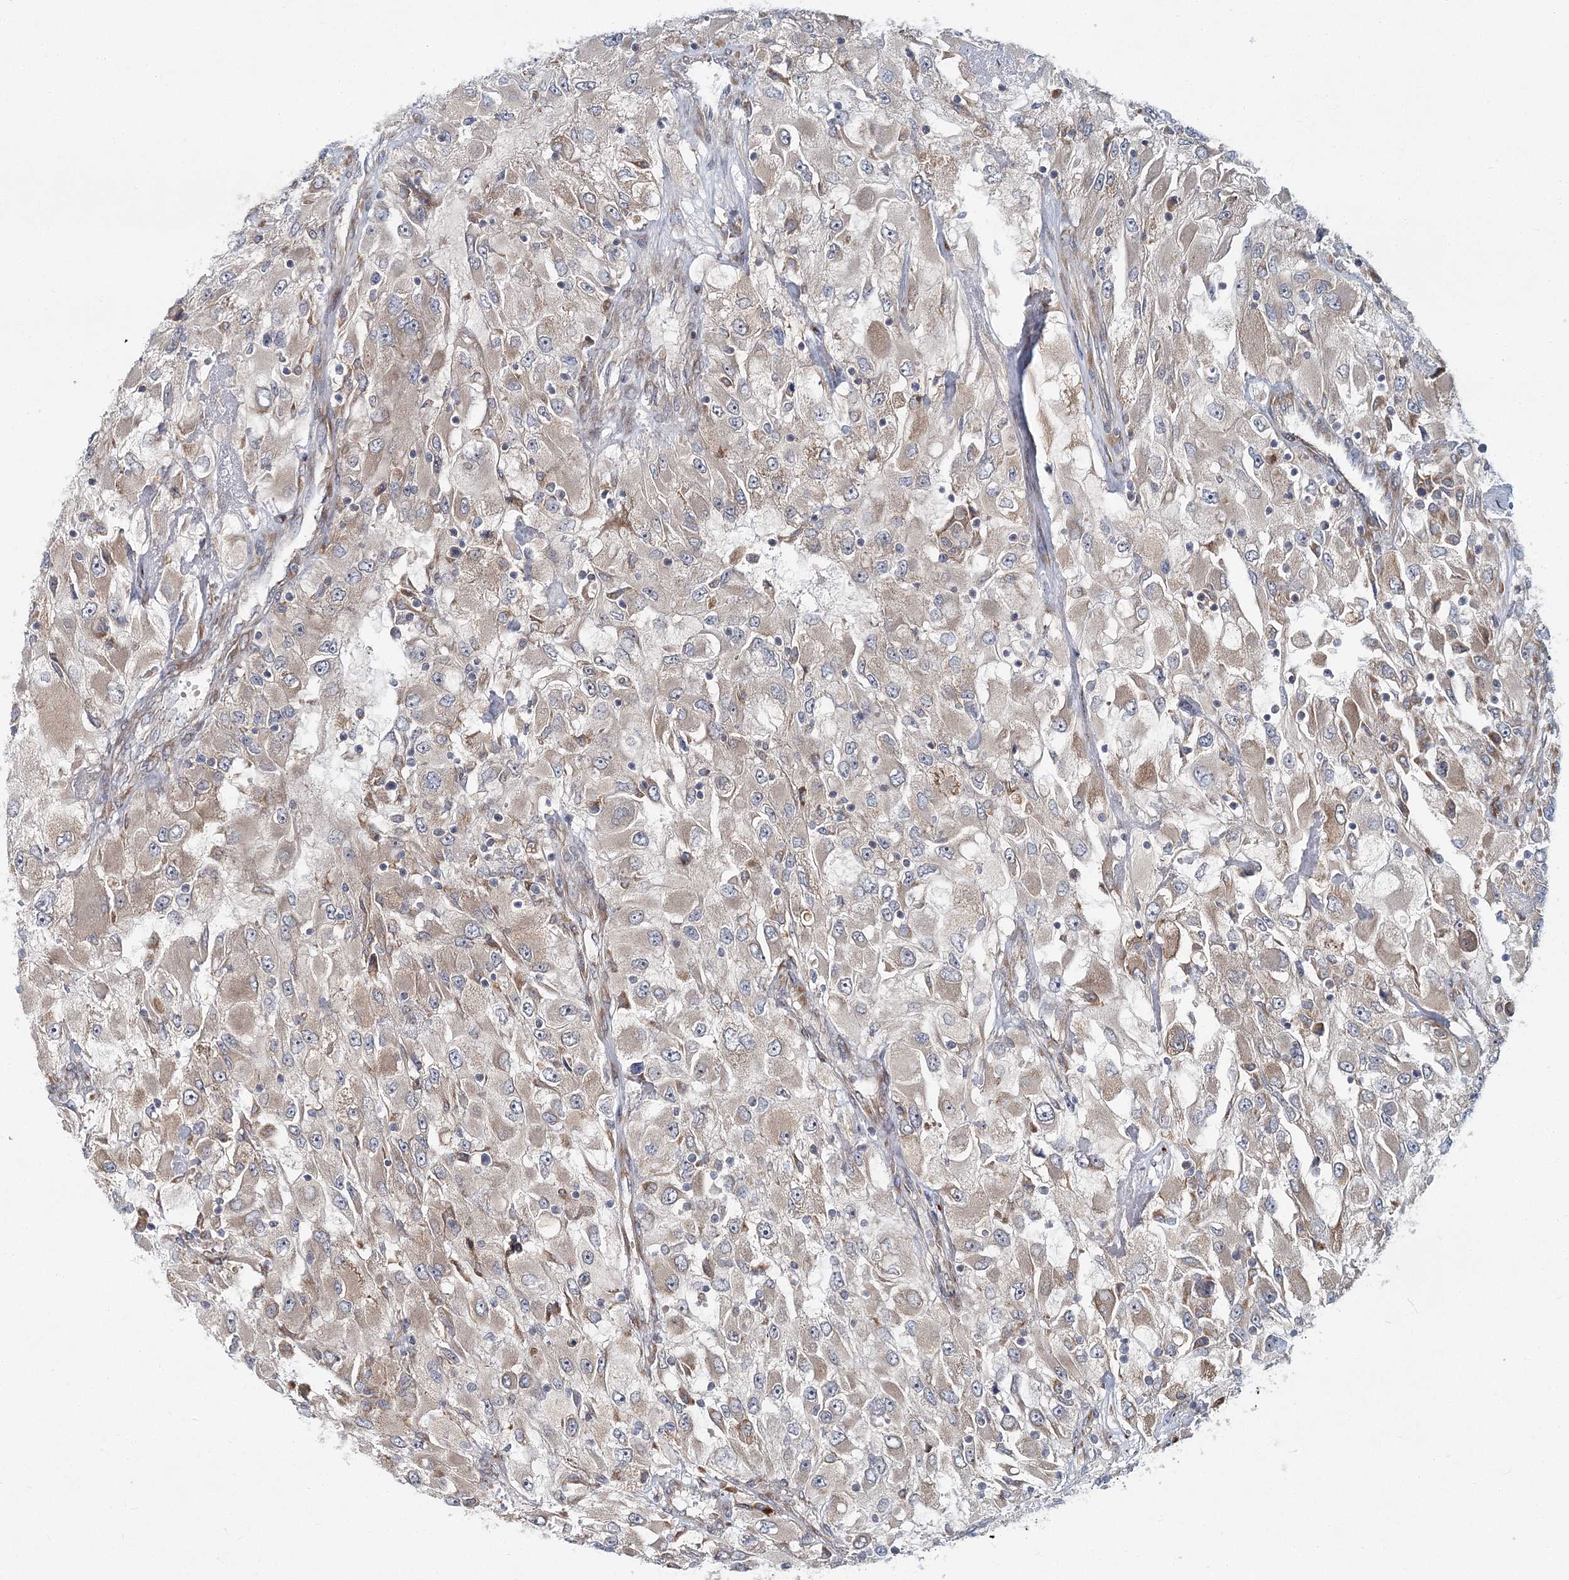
{"staining": {"intensity": "weak", "quantity": "<25%", "location": "cytoplasmic/membranous"}, "tissue": "renal cancer", "cell_type": "Tumor cells", "image_type": "cancer", "snomed": [{"axis": "morphology", "description": "Adenocarcinoma, NOS"}, {"axis": "topography", "description": "Kidney"}], "caption": "Renal cancer (adenocarcinoma) was stained to show a protein in brown. There is no significant positivity in tumor cells.", "gene": "NBAS", "patient": {"sex": "female", "age": 52}}